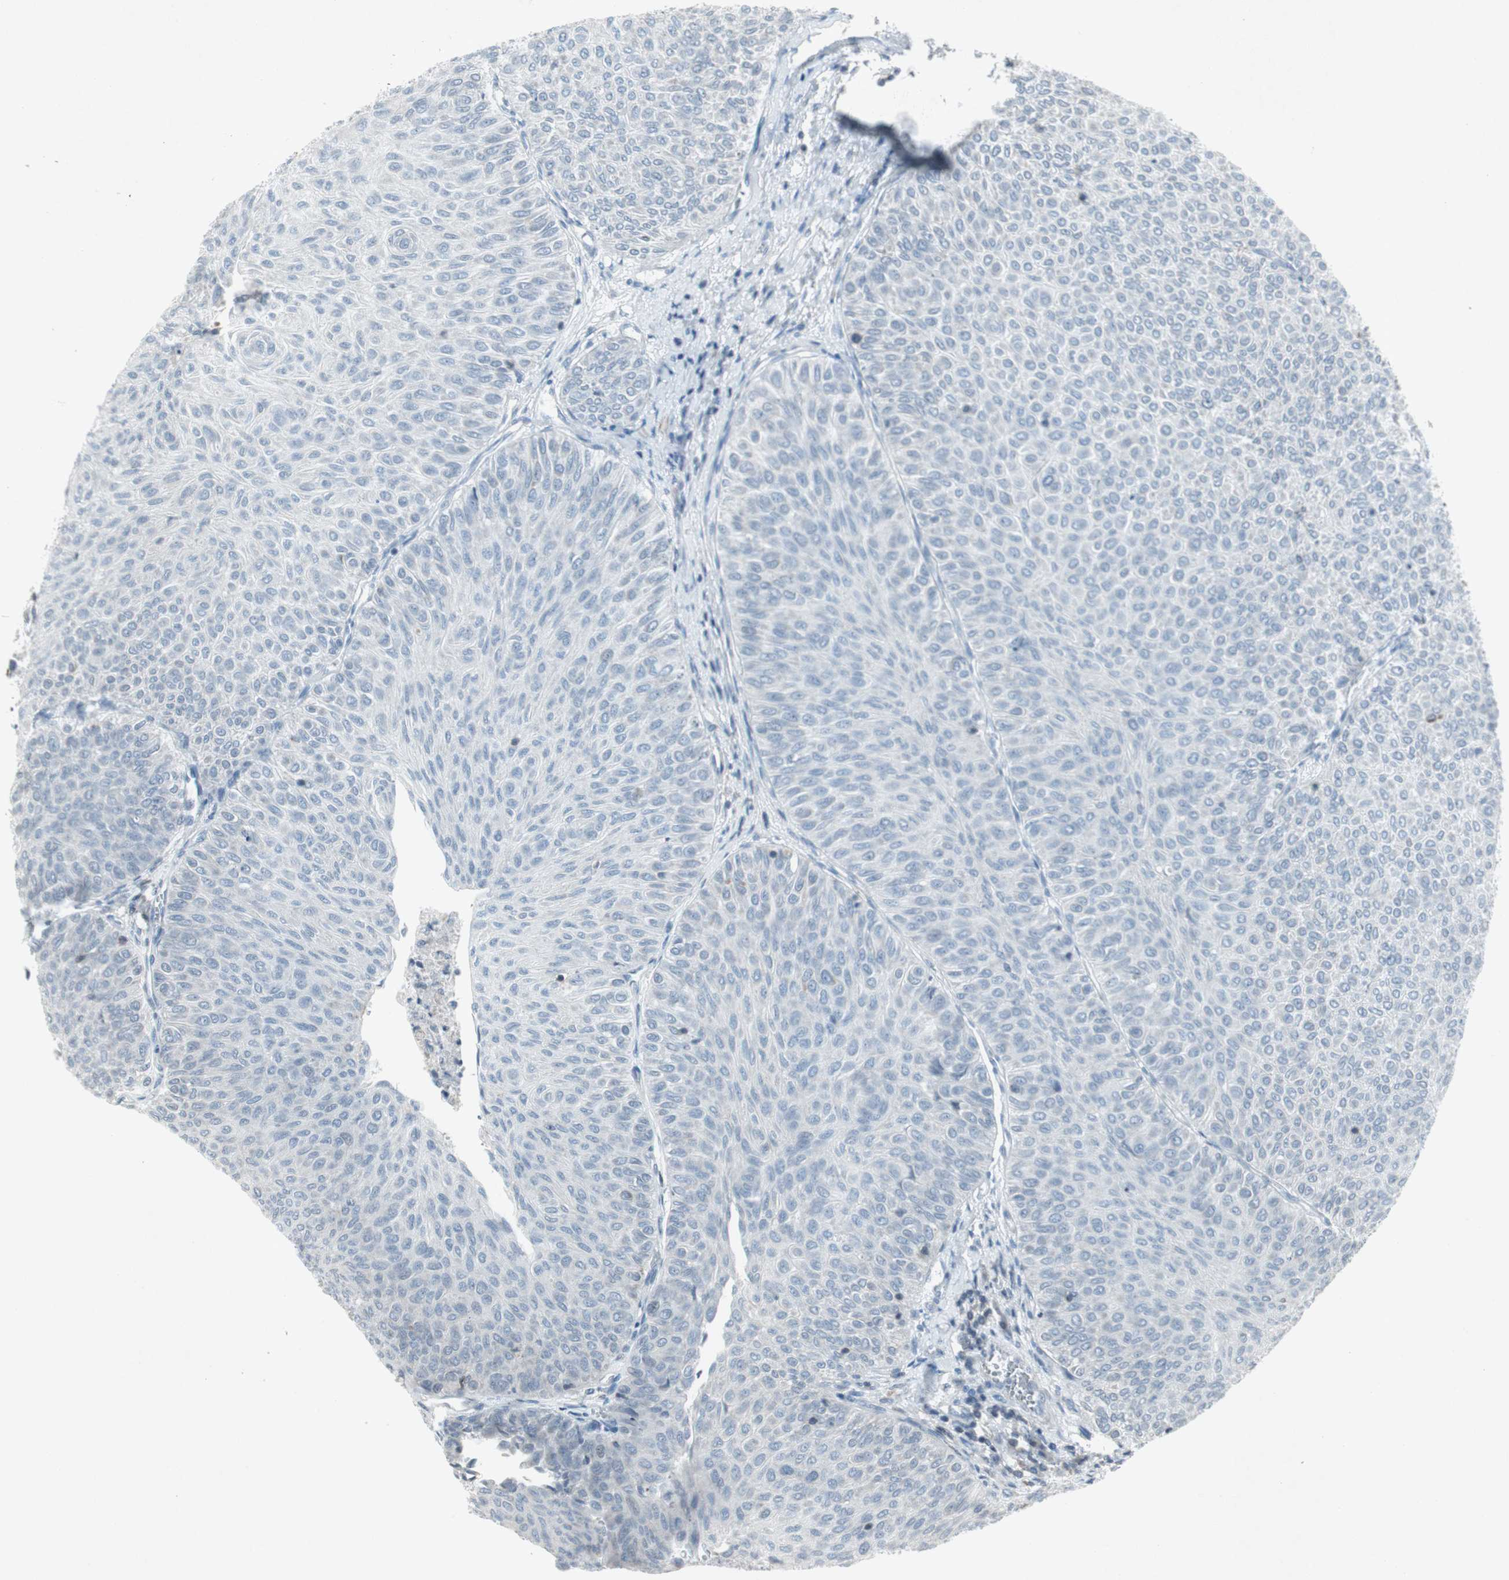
{"staining": {"intensity": "negative", "quantity": "none", "location": "none"}, "tissue": "urothelial cancer", "cell_type": "Tumor cells", "image_type": "cancer", "snomed": [{"axis": "morphology", "description": "Urothelial carcinoma, Low grade"}, {"axis": "topography", "description": "Urinary bladder"}], "caption": "A micrograph of human urothelial cancer is negative for staining in tumor cells.", "gene": "ARG2", "patient": {"sex": "male", "age": 78}}